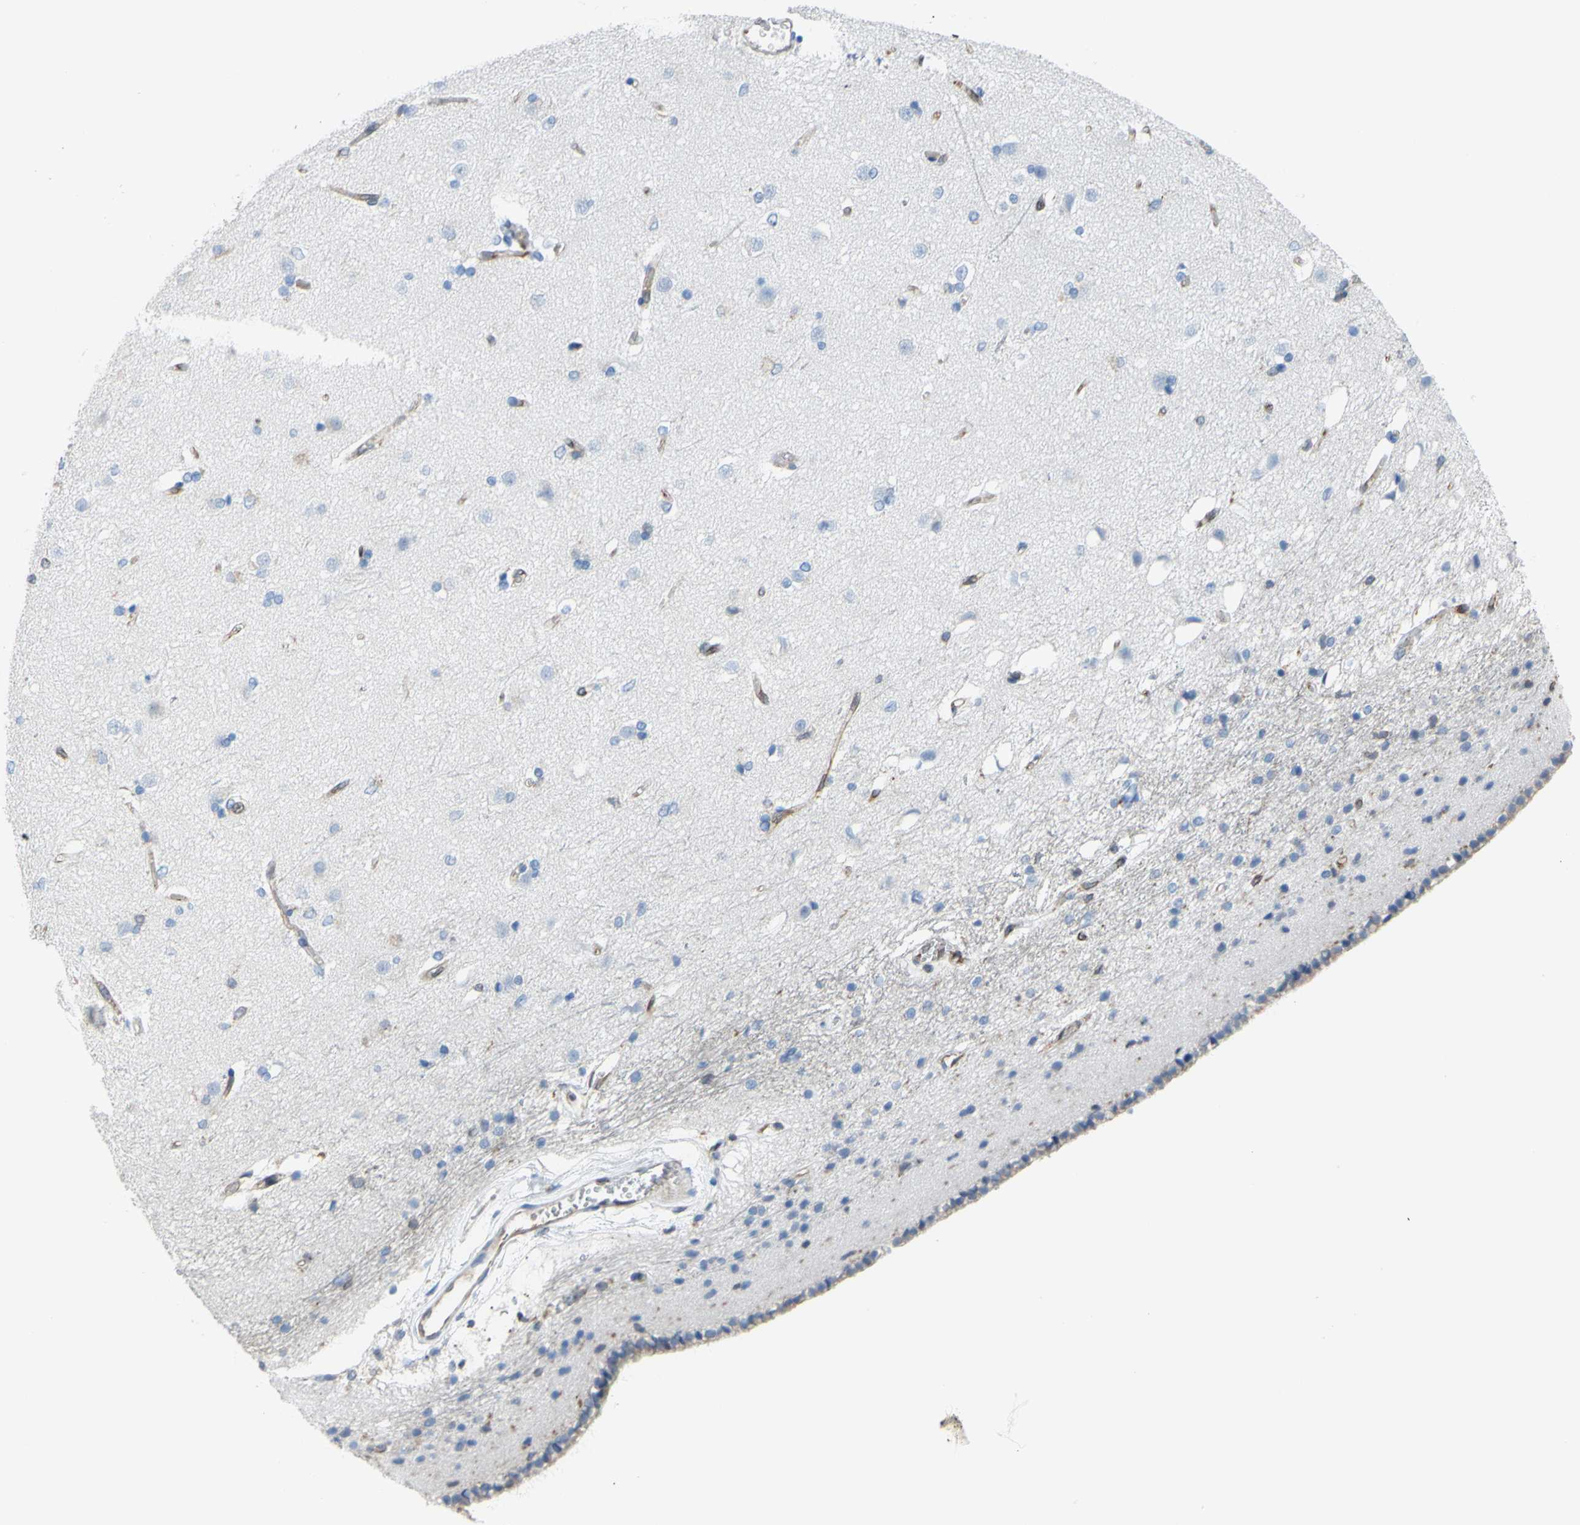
{"staining": {"intensity": "negative", "quantity": "none", "location": "none"}, "tissue": "caudate", "cell_type": "Glial cells", "image_type": "normal", "snomed": [{"axis": "morphology", "description": "Normal tissue, NOS"}, {"axis": "topography", "description": "Lateral ventricle wall"}], "caption": "This is an IHC micrograph of normal human caudate. There is no expression in glial cells.", "gene": "MGST2", "patient": {"sex": "female", "age": 19}}